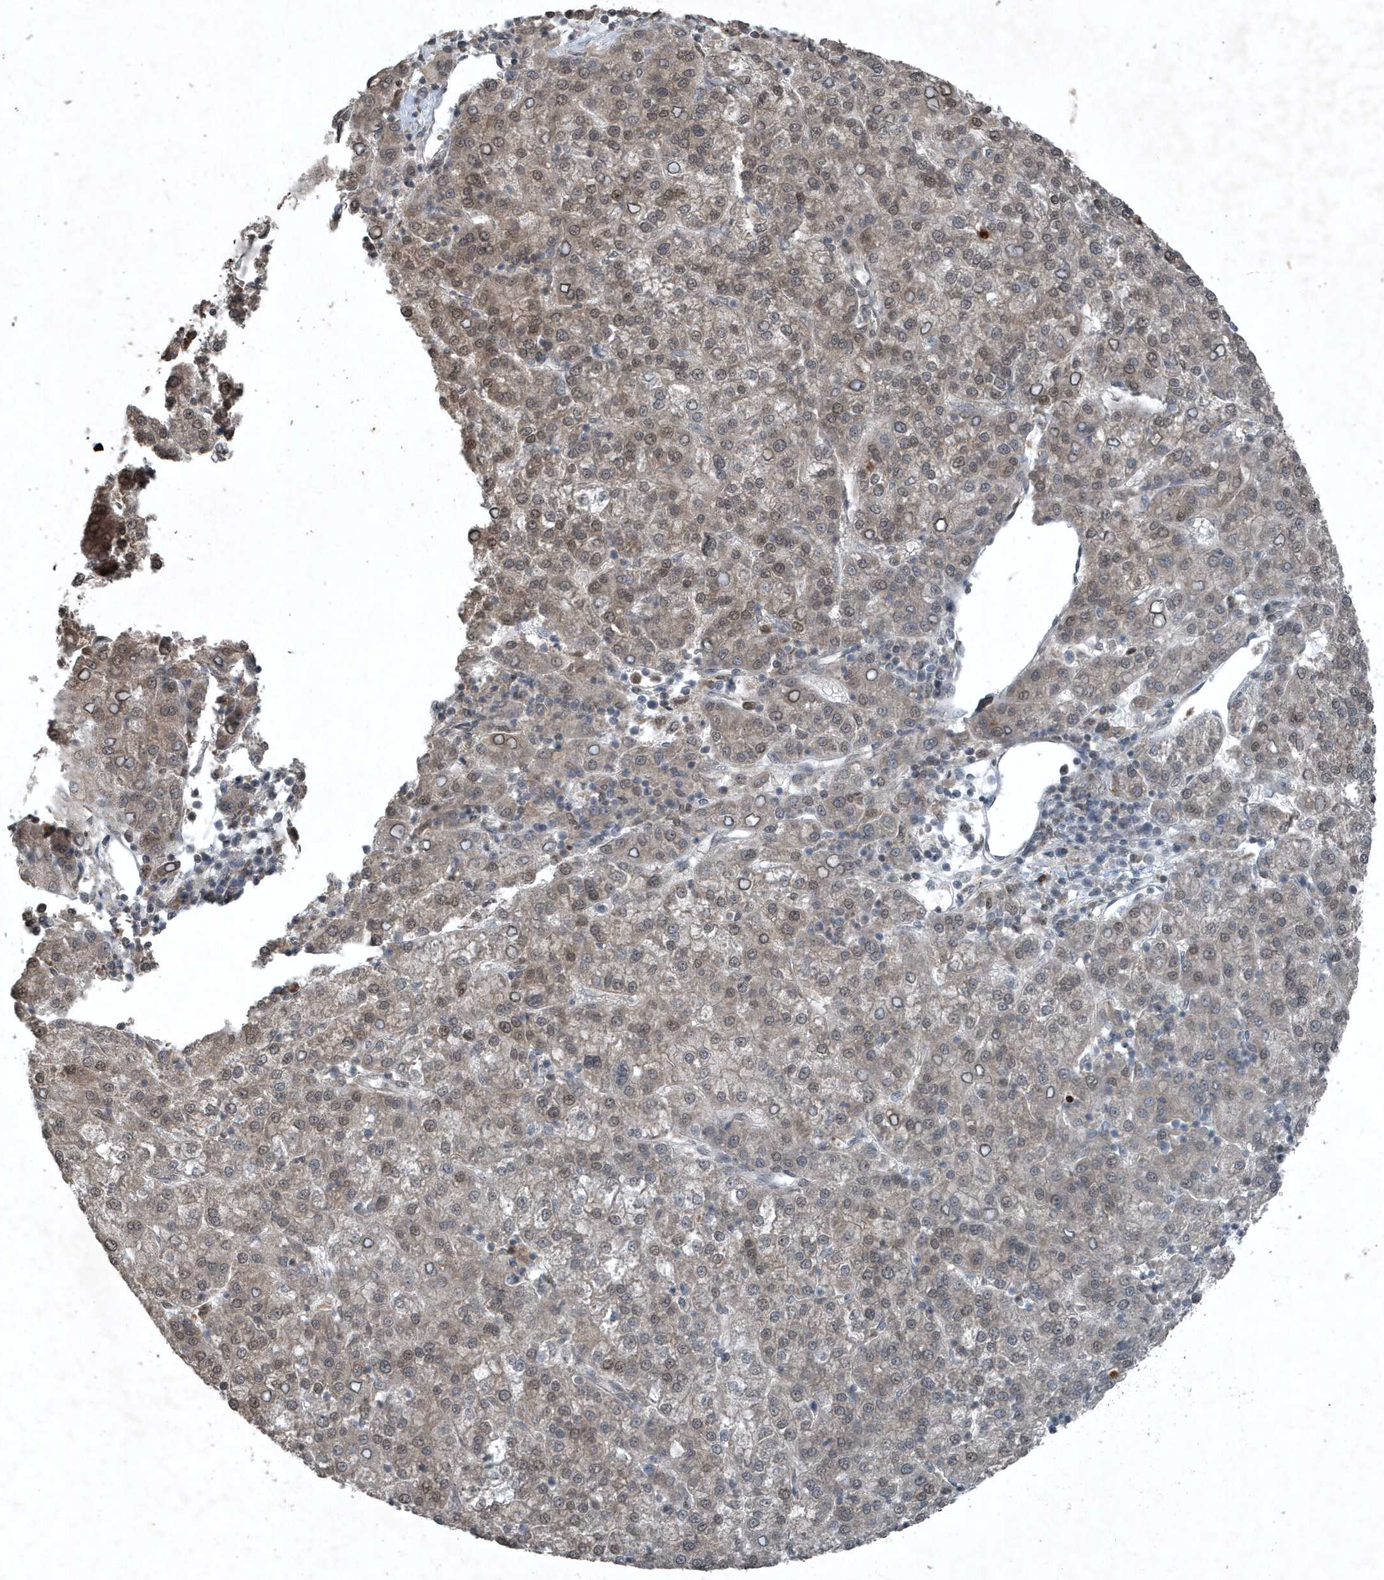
{"staining": {"intensity": "weak", "quantity": ">75%", "location": "cytoplasmic/membranous,nuclear"}, "tissue": "liver cancer", "cell_type": "Tumor cells", "image_type": "cancer", "snomed": [{"axis": "morphology", "description": "Carcinoma, Hepatocellular, NOS"}, {"axis": "topography", "description": "Liver"}], "caption": "Protein staining of liver hepatocellular carcinoma tissue demonstrates weak cytoplasmic/membranous and nuclear expression in about >75% of tumor cells. Ihc stains the protein of interest in brown and the nuclei are stained blue.", "gene": "HSPA1A", "patient": {"sex": "female", "age": 58}}